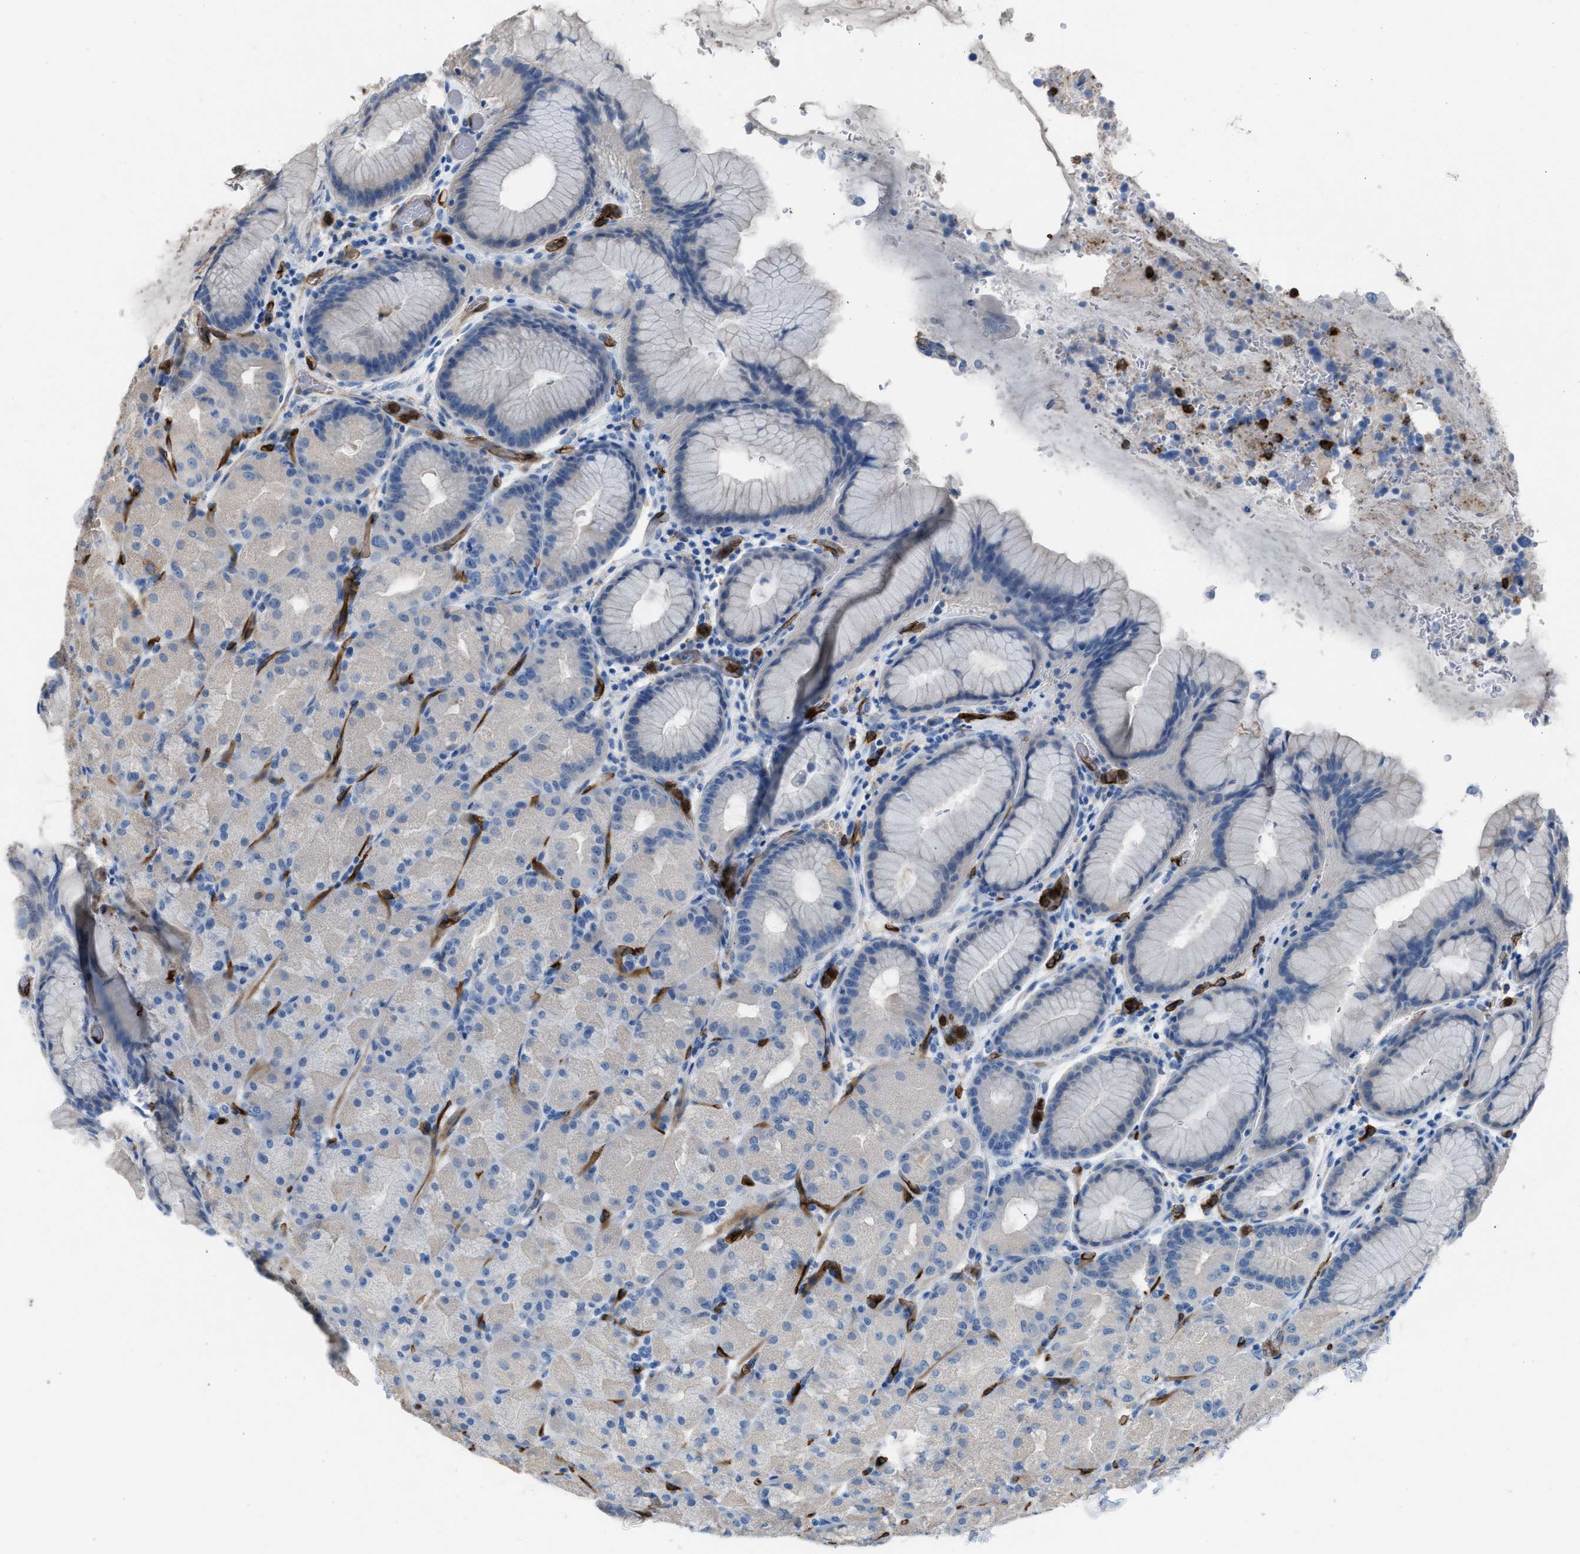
{"staining": {"intensity": "negative", "quantity": "none", "location": "none"}, "tissue": "stomach", "cell_type": "Glandular cells", "image_type": "normal", "snomed": [{"axis": "morphology", "description": "Normal tissue, NOS"}, {"axis": "topography", "description": "Stomach, upper"}, {"axis": "topography", "description": "Stomach"}], "caption": "The immunohistochemistry photomicrograph has no significant positivity in glandular cells of stomach.", "gene": "DYSF", "patient": {"sex": "male", "age": 48}}